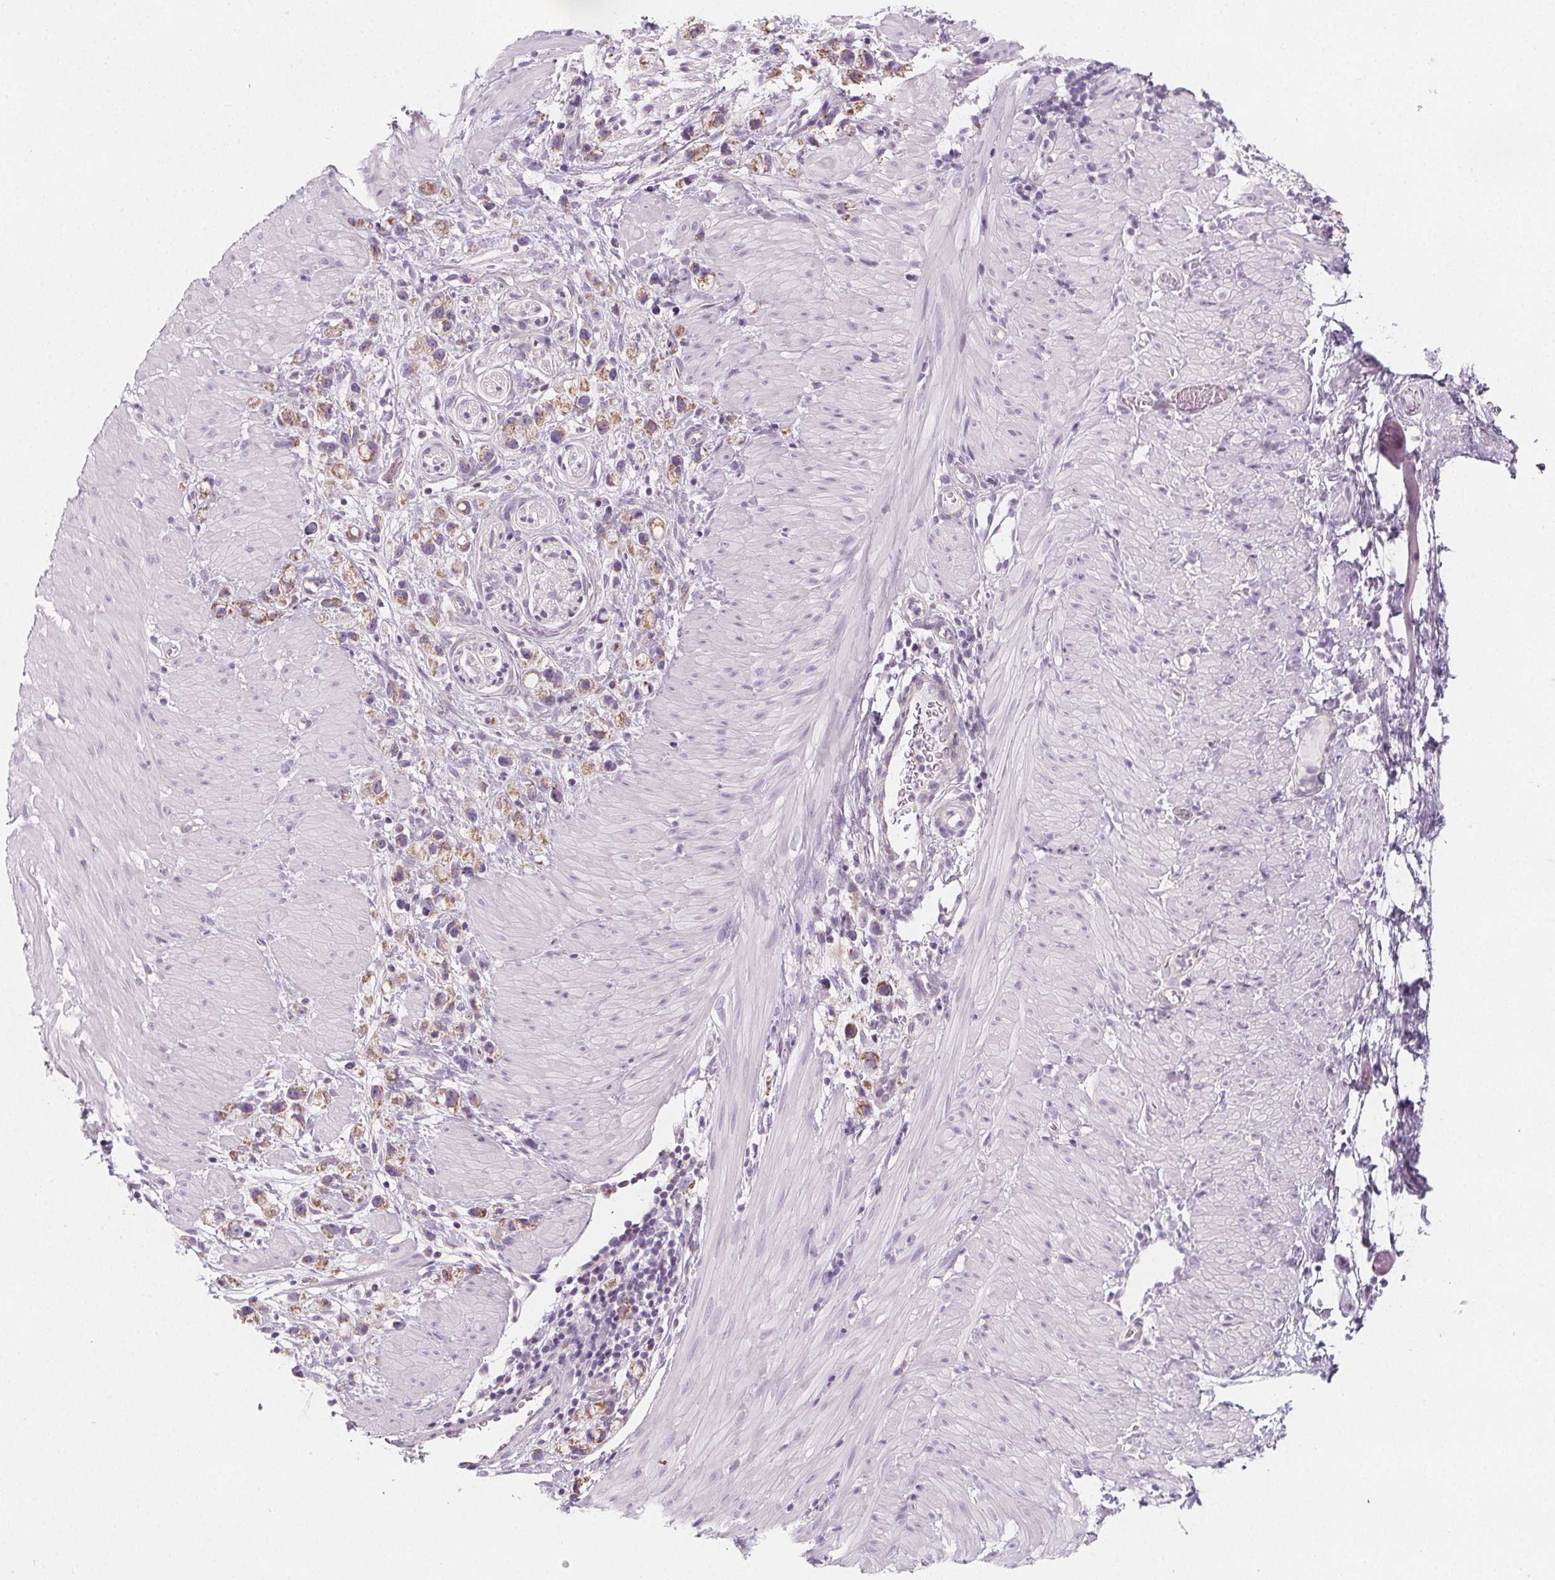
{"staining": {"intensity": "weak", "quantity": "25%-75%", "location": "cytoplasmic/membranous"}, "tissue": "stomach cancer", "cell_type": "Tumor cells", "image_type": "cancer", "snomed": [{"axis": "morphology", "description": "Adenocarcinoma, NOS"}, {"axis": "topography", "description": "Stomach"}], "caption": "Stomach adenocarcinoma tissue demonstrates weak cytoplasmic/membranous positivity in about 25%-75% of tumor cells, visualized by immunohistochemistry.", "gene": "IL17C", "patient": {"sex": "female", "age": 59}}